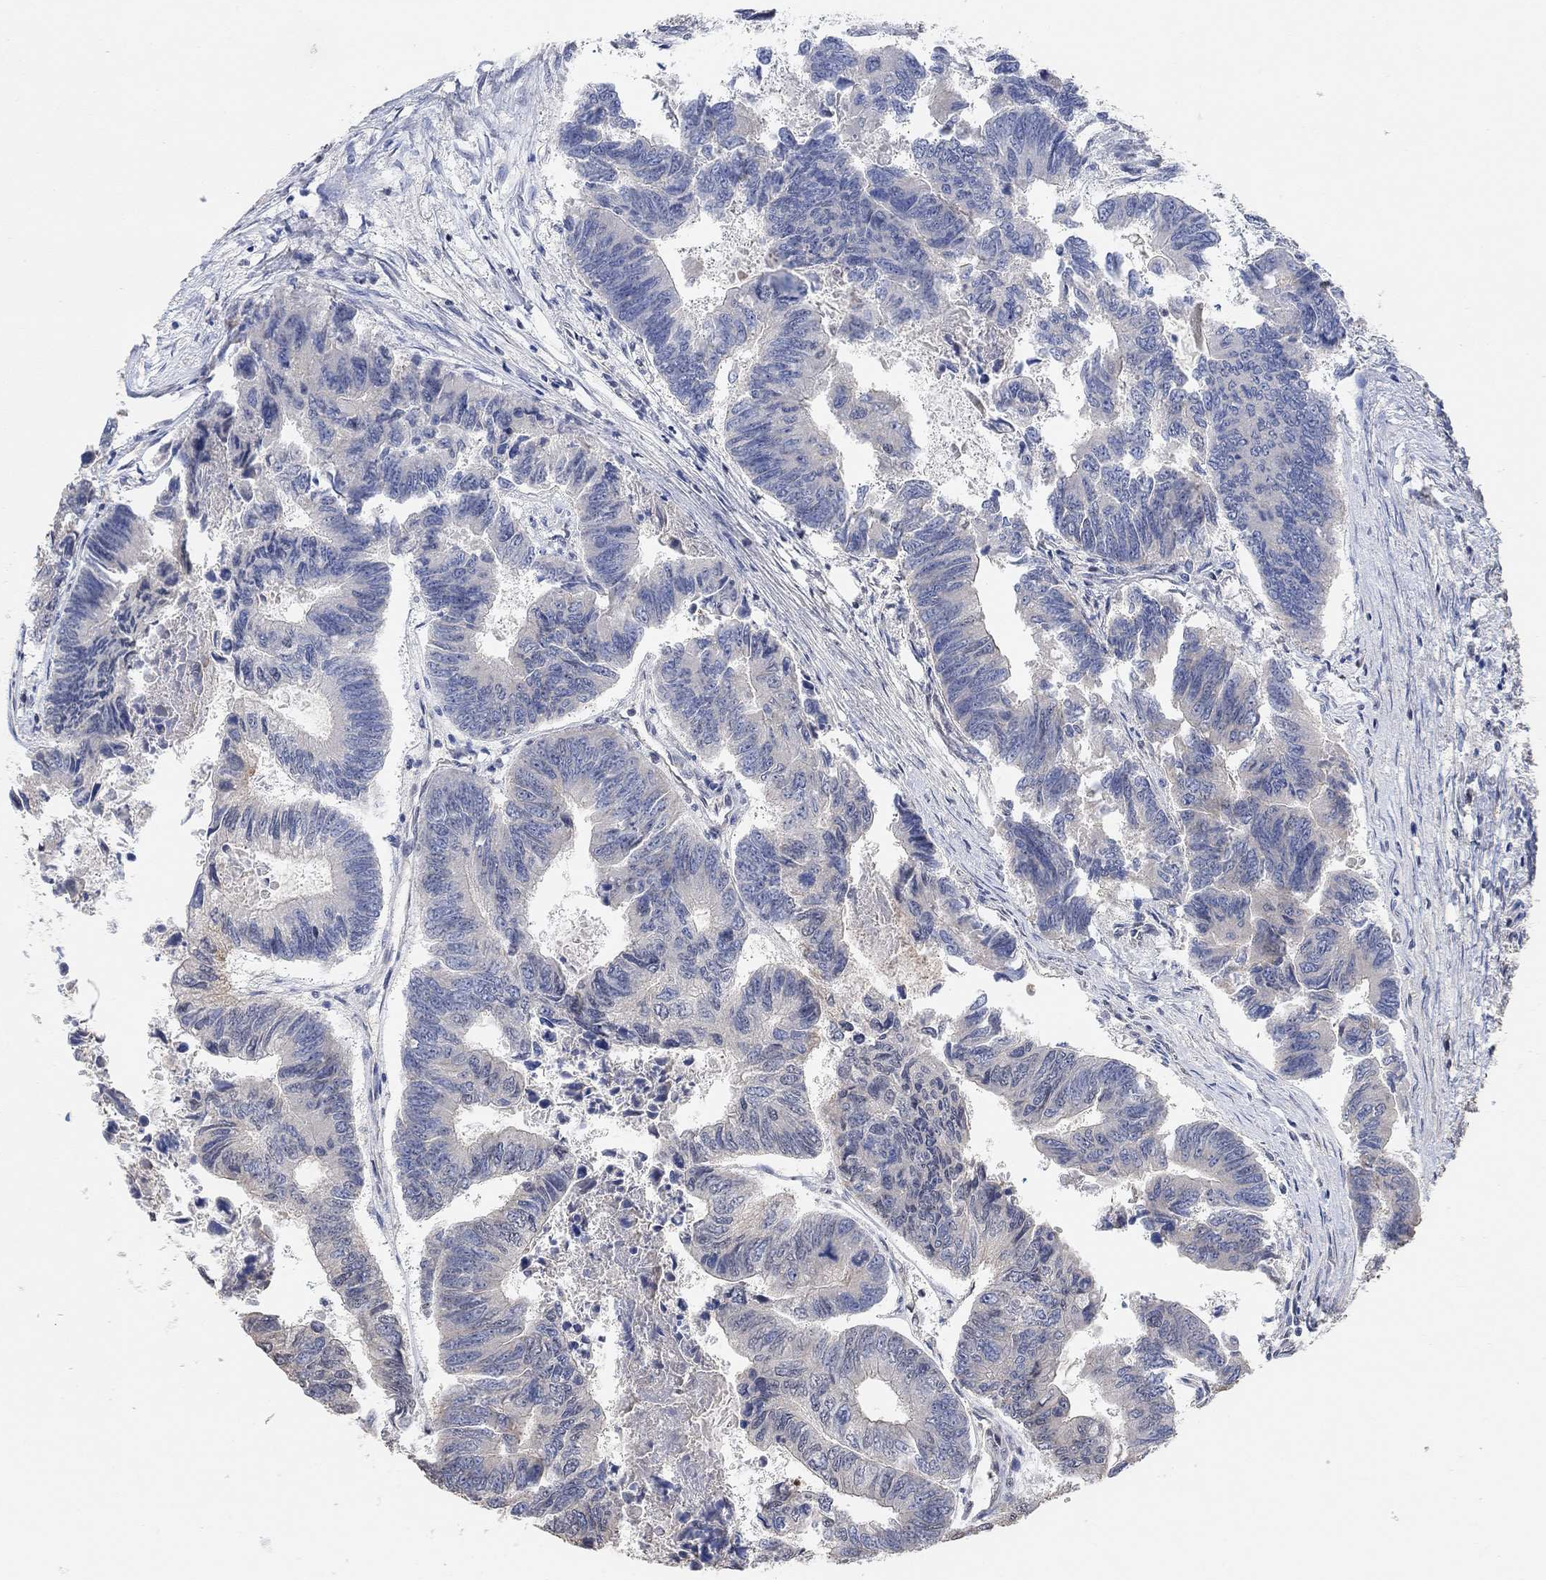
{"staining": {"intensity": "negative", "quantity": "none", "location": "none"}, "tissue": "colorectal cancer", "cell_type": "Tumor cells", "image_type": "cancer", "snomed": [{"axis": "morphology", "description": "Adenocarcinoma, NOS"}, {"axis": "topography", "description": "Colon"}], "caption": "Tumor cells are negative for brown protein staining in colorectal adenocarcinoma. (DAB IHC with hematoxylin counter stain).", "gene": "UNC5B", "patient": {"sex": "female", "age": 65}}